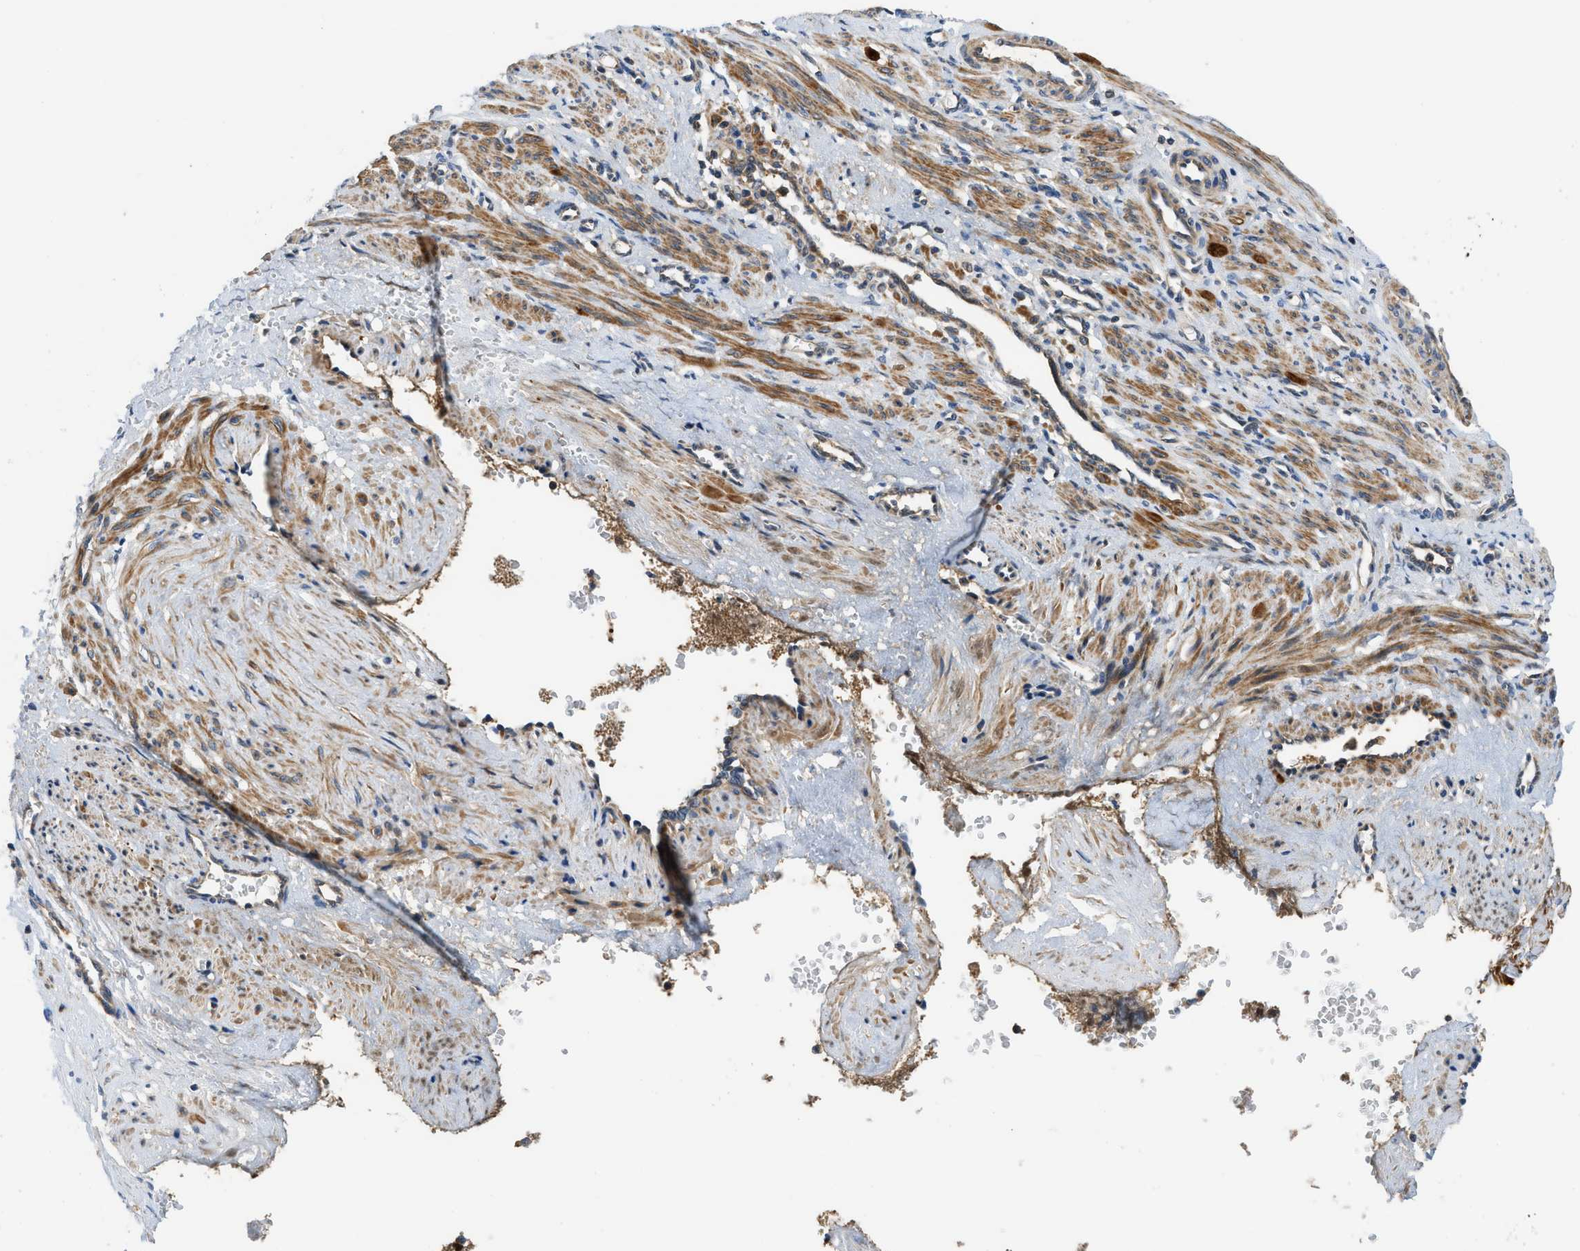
{"staining": {"intensity": "moderate", "quantity": ">75%", "location": "cytoplasmic/membranous"}, "tissue": "smooth muscle", "cell_type": "Smooth muscle cells", "image_type": "normal", "snomed": [{"axis": "morphology", "description": "Normal tissue, NOS"}, {"axis": "topography", "description": "Endometrium"}], "caption": "A brown stain highlights moderate cytoplasmic/membranous staining of a protein in smooth muscle cells of normal human smooth muscle.", "gene": "GPR31", "patient": {"sex": "female", "age": 33}}